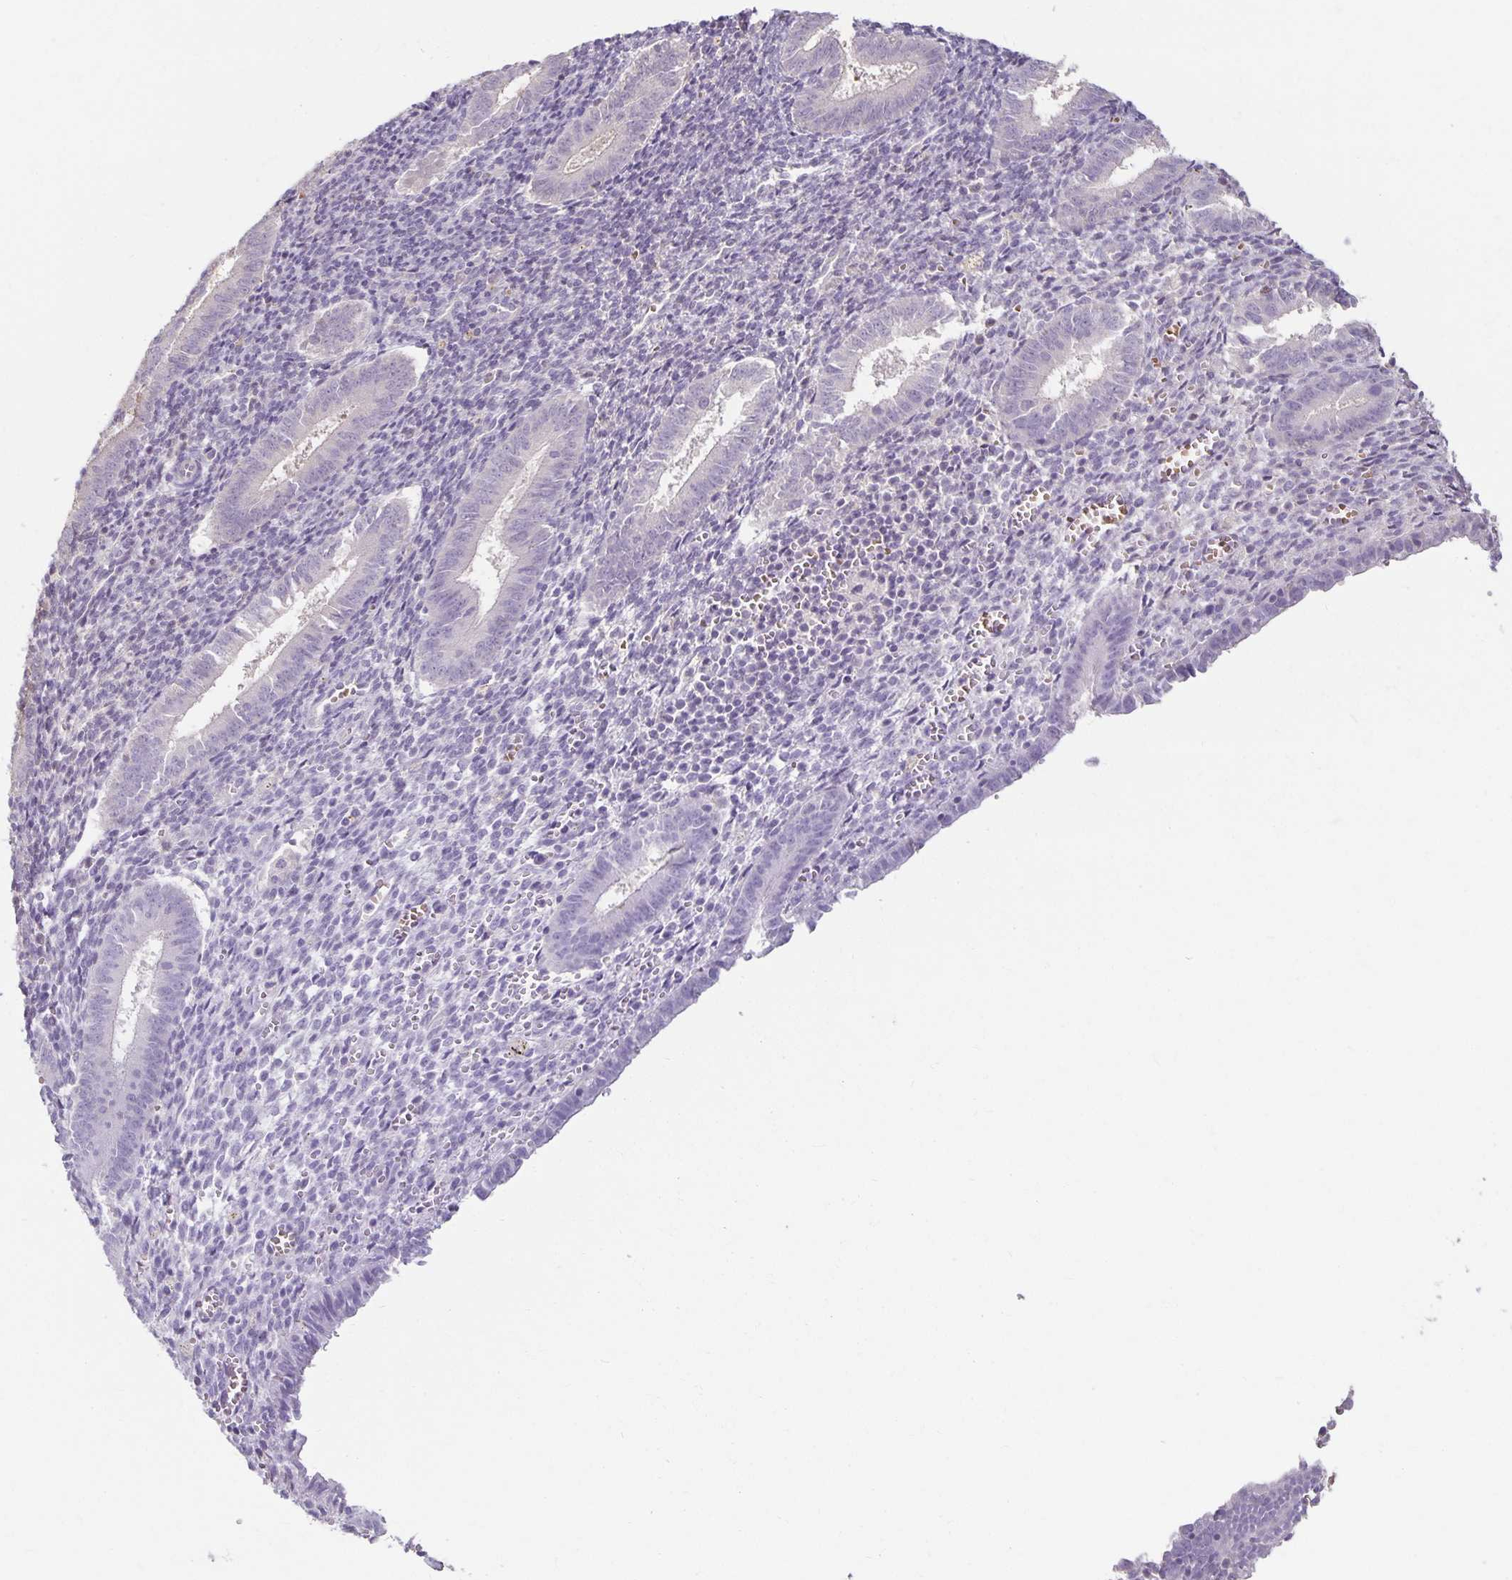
{"staining": {"intensity": "negative", "quantity": "none", "location": "none"}, "tissue": "endometrium", "cell_type": "Cells in endometrial stroma", "image_type": "normal", "snomed": [{"axis": "morphology", "description": "Normal tissue, NOS"}, {"axis": "topography", "description": "Endometrium"}], "caption": "Immunohistochemistry histopathology image of unremarkable endometrium stained for a protein (brown), which exhibits no expression in cells in endometrial stroma. (DAB IHC with hematoxylin counter stain).", "gene": "CST6", "patient": {"sex": "female", "age": 25}}